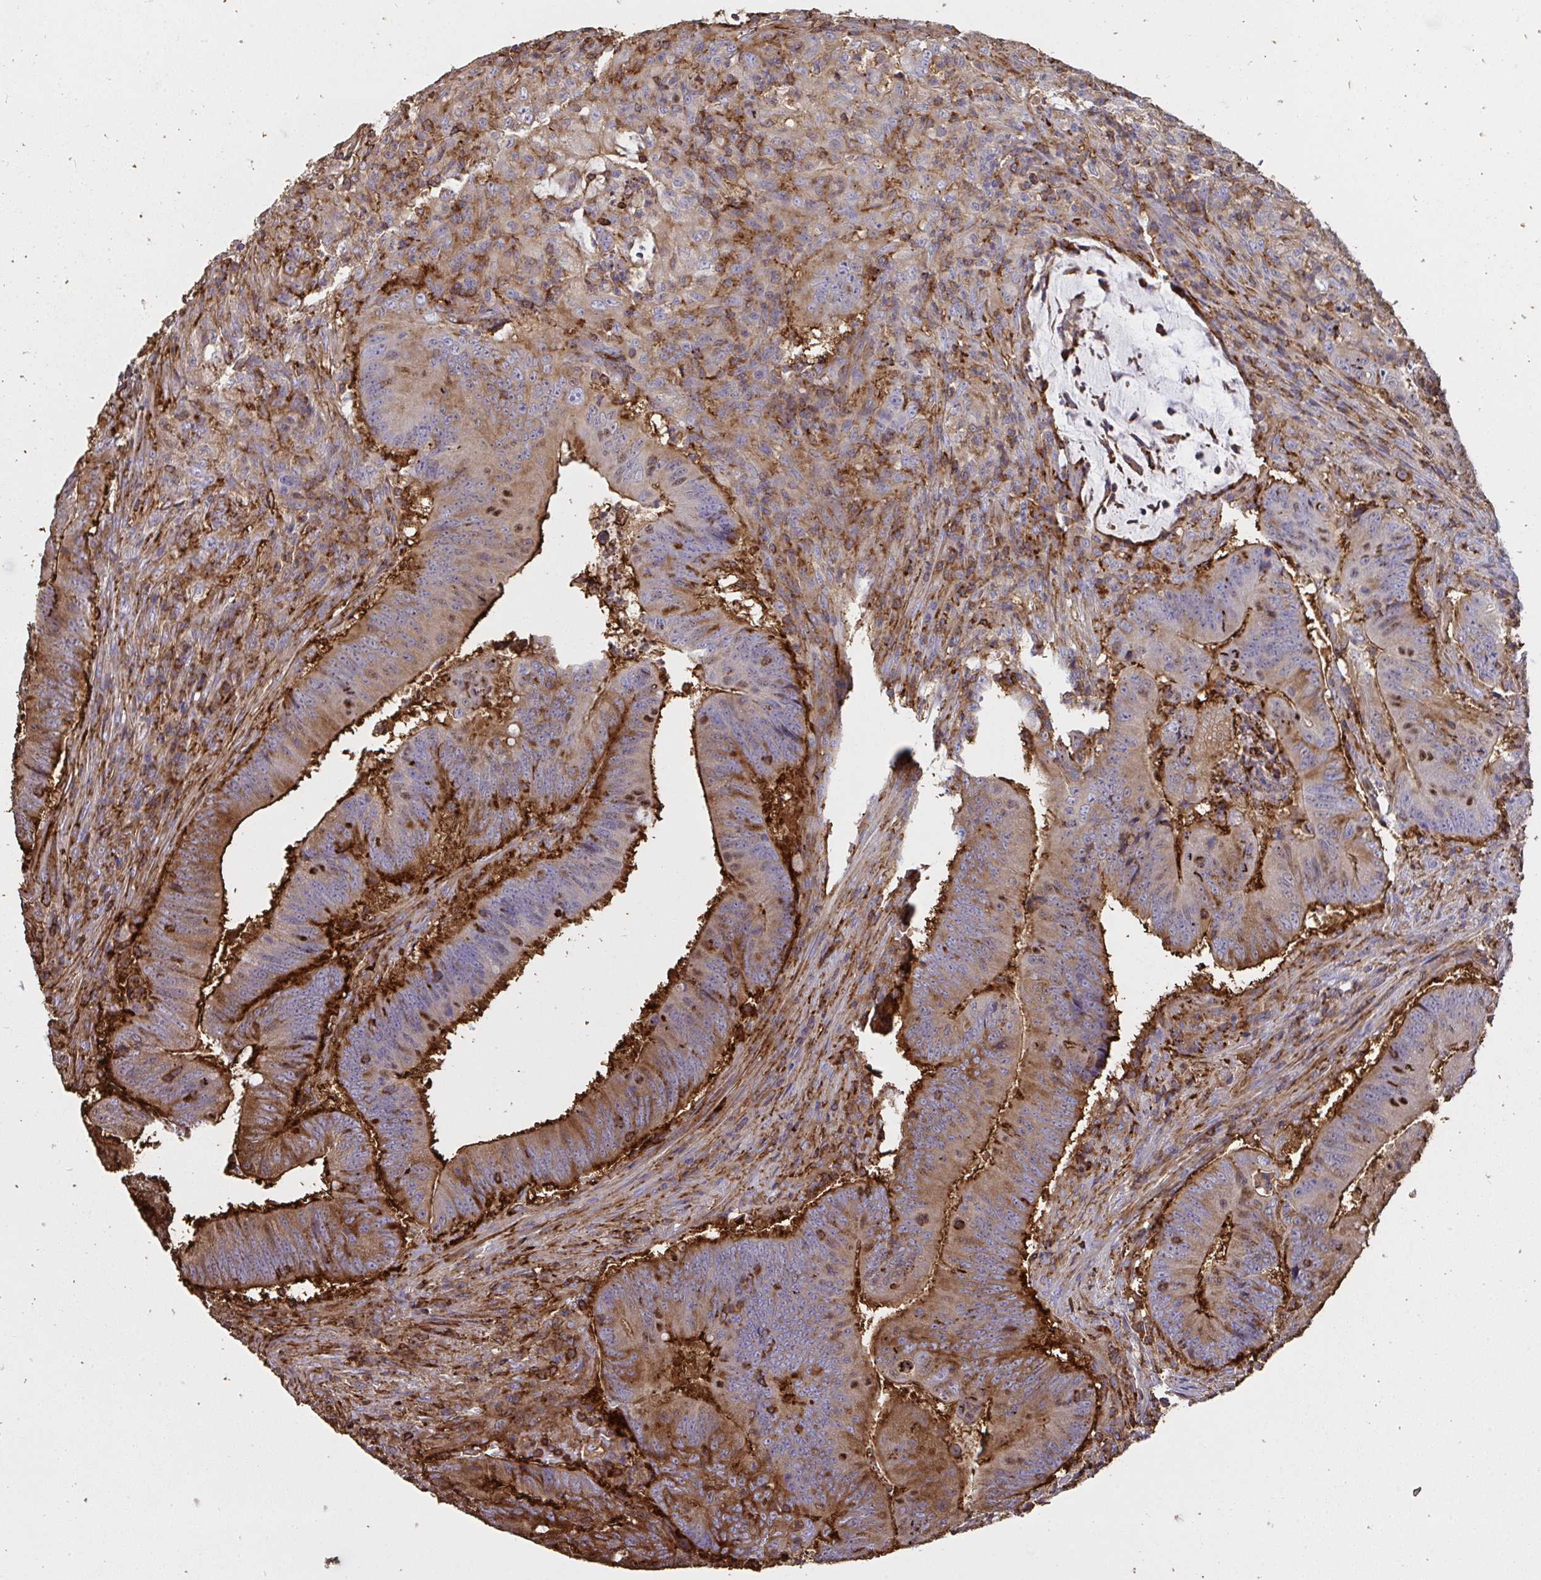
{"staining": {"intensity": "strong", "quantity": "25%-75%", "location": "cytoplasmic/membranous"}, "tissue": "colorectal cancer", "cell_type": "Tumor cells", "image_type": "cancer", "snomed": [{"axis": "morphology", "description": "Adenocarcinoma, NOS"}, {"axis": "topography", "description": "Colon"}], "caption": "An IHC histopathology image of neoplastic tissue is shown. Protein staining in brown labels strong cytoplasmic/membranous positivity in colorectal adenocarcinoma within tumor cells.", "gene": "CFL1", "patient": {"sex": "female", "age": 87}}